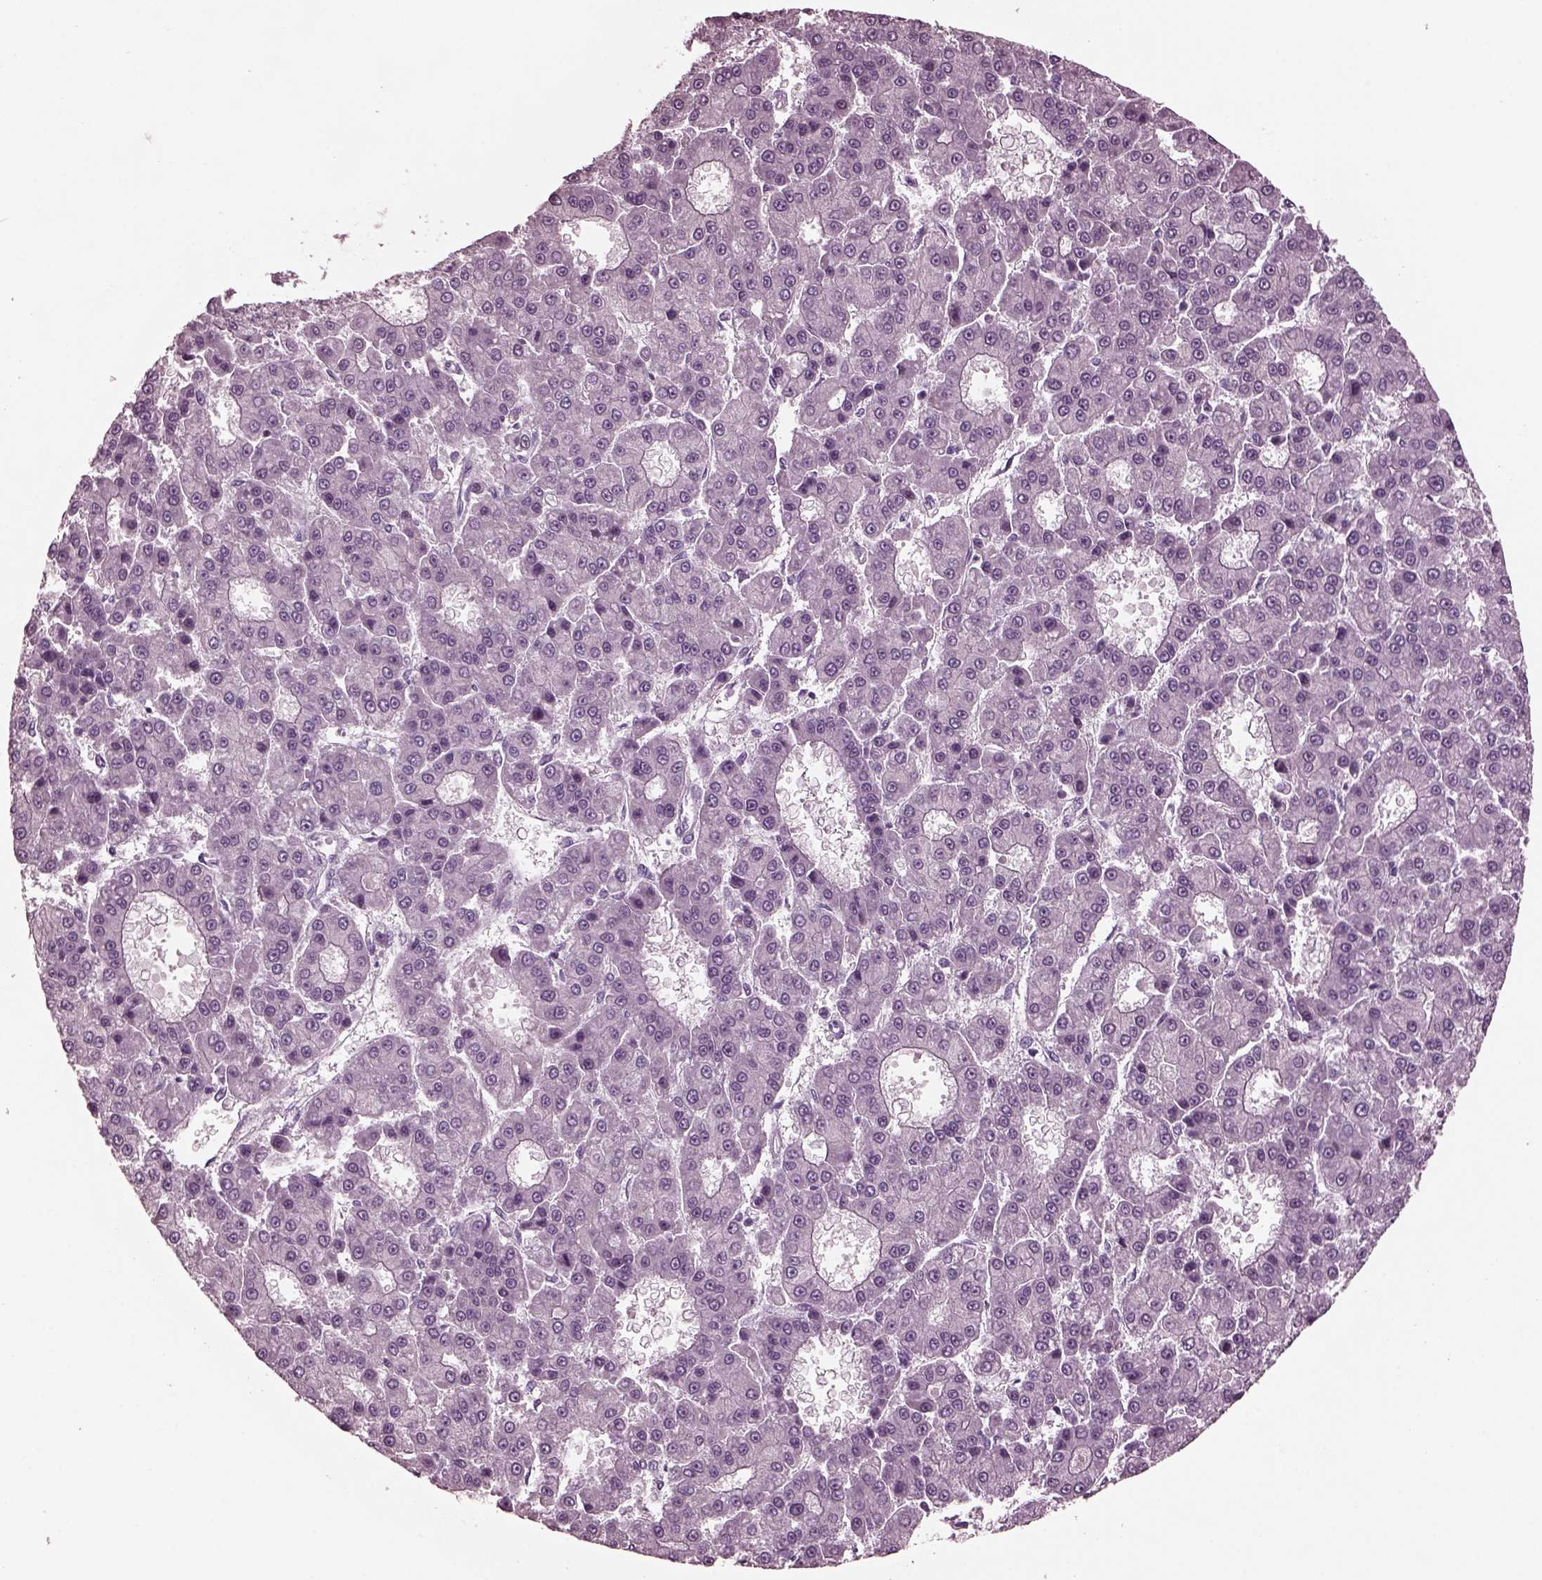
{"staining": {"intensity": "negative", "quantity": "none", "location": "none"}, "tissue": "liver cancer", "cell_type": "Tumor cells", "image_type": "cancer", "snomed": [{"axis": "morphology", "description": "Carcinoma, Hepatocellular, NOS"}, {"axis": "topography", "description": "Liver"}], "caption": "Tumor cells are negative for brown protein staining in hepatocellular carcinoma (liver).", "gene": "MIB2", "patient": {"sex": "male", "age": 70}}